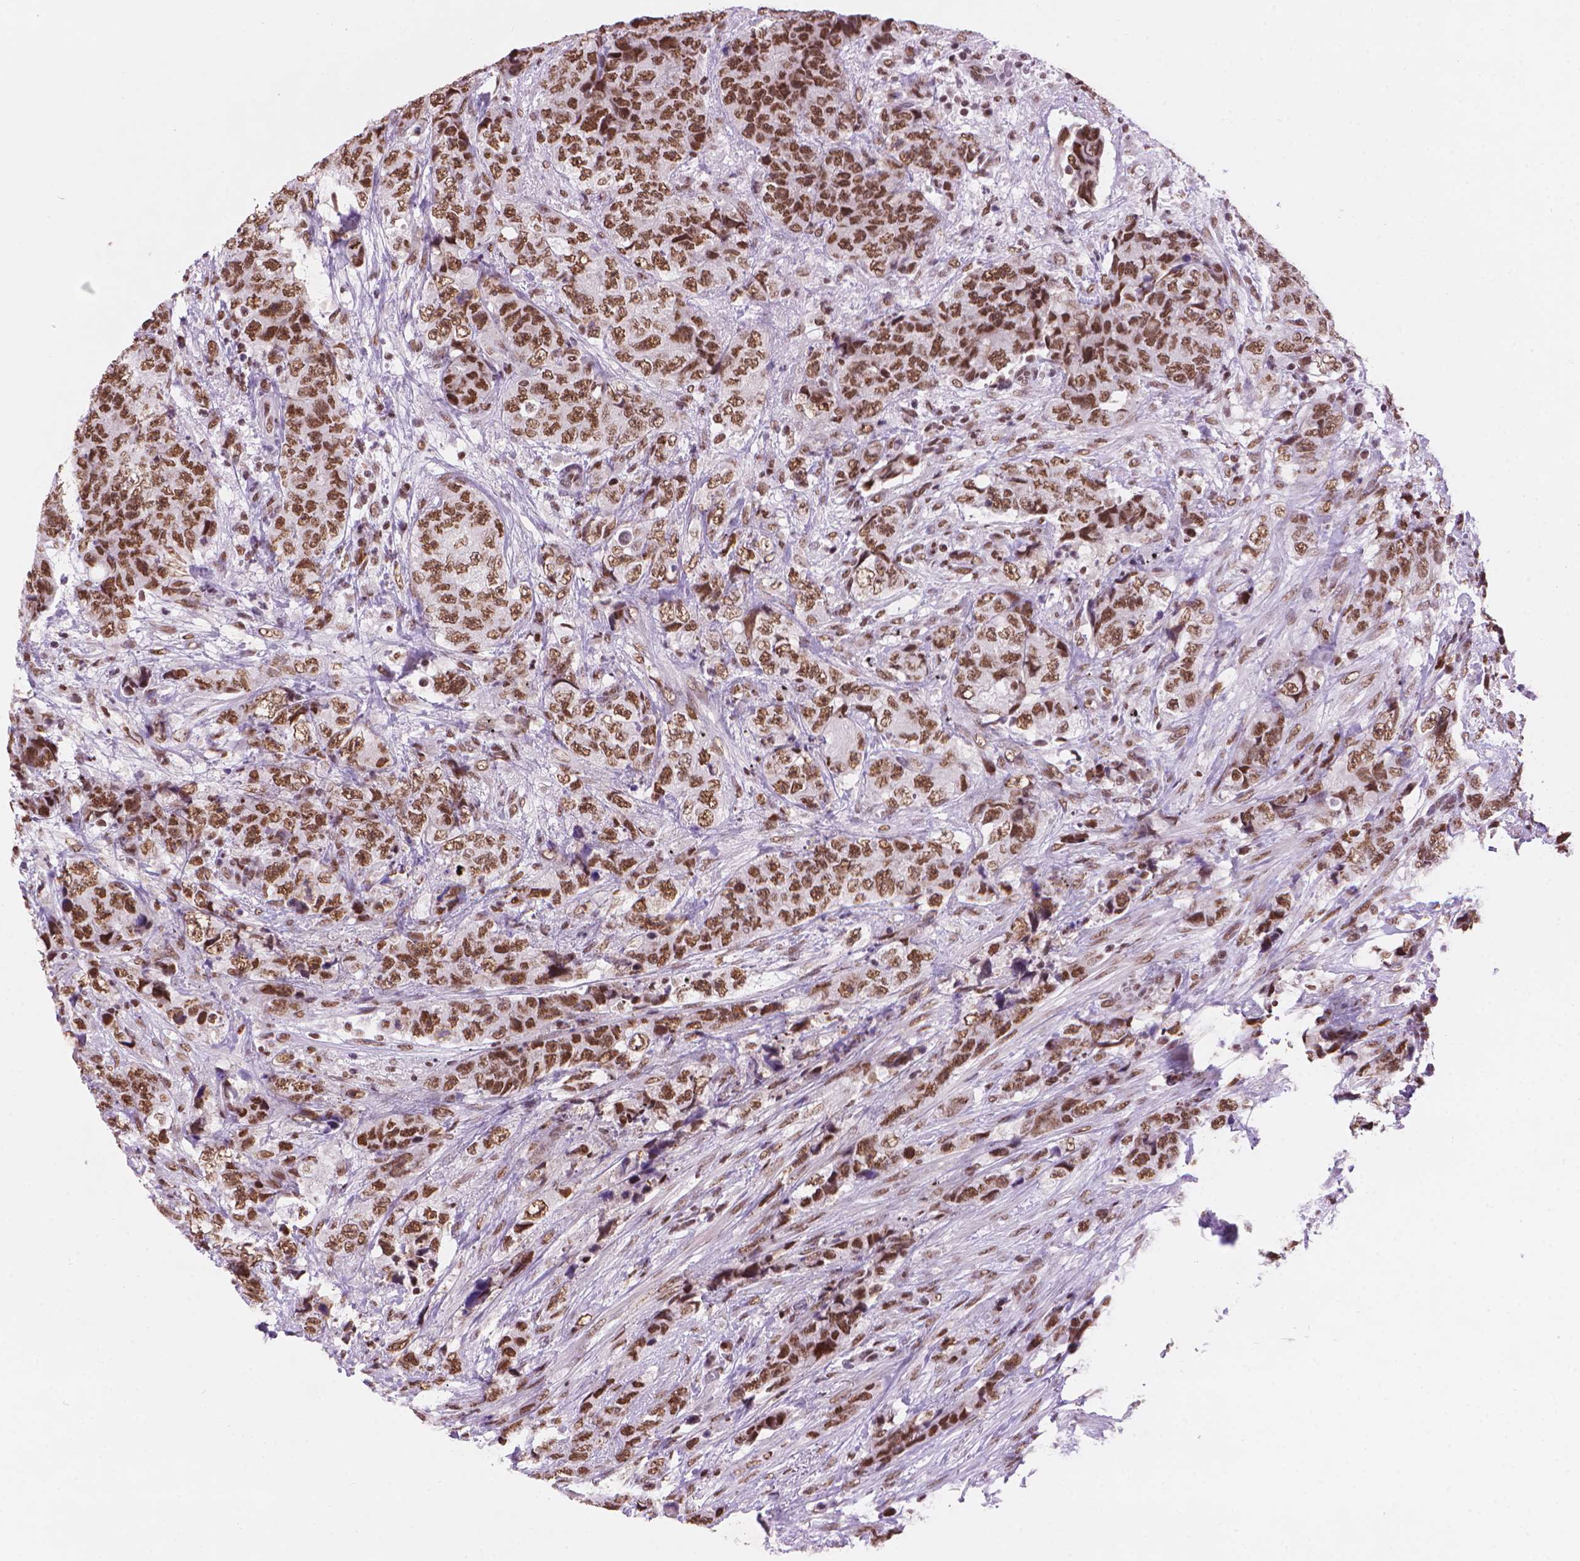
{"staining": {"intensity": "moderate", "quantity": ">75%", "location": "nuclear"}, "tissue": "urothelial cancer", "cell_type": "Tumor cells", "image_type": "cancer", "snomed": [{"axis": "morphology", "description": "Urothelial carcinoma, High grade"}, {"axis": "topography", "description": "Urinary bladder"}], "caption": "High-power microscopy captured an immunohistochemistry micrograph of urothelial cancer, revealing moderate nuclear positivity in approximately >75% of tumor cells.", "gene": "RPA4", "patient": {"sex": "female", "age": 78}}